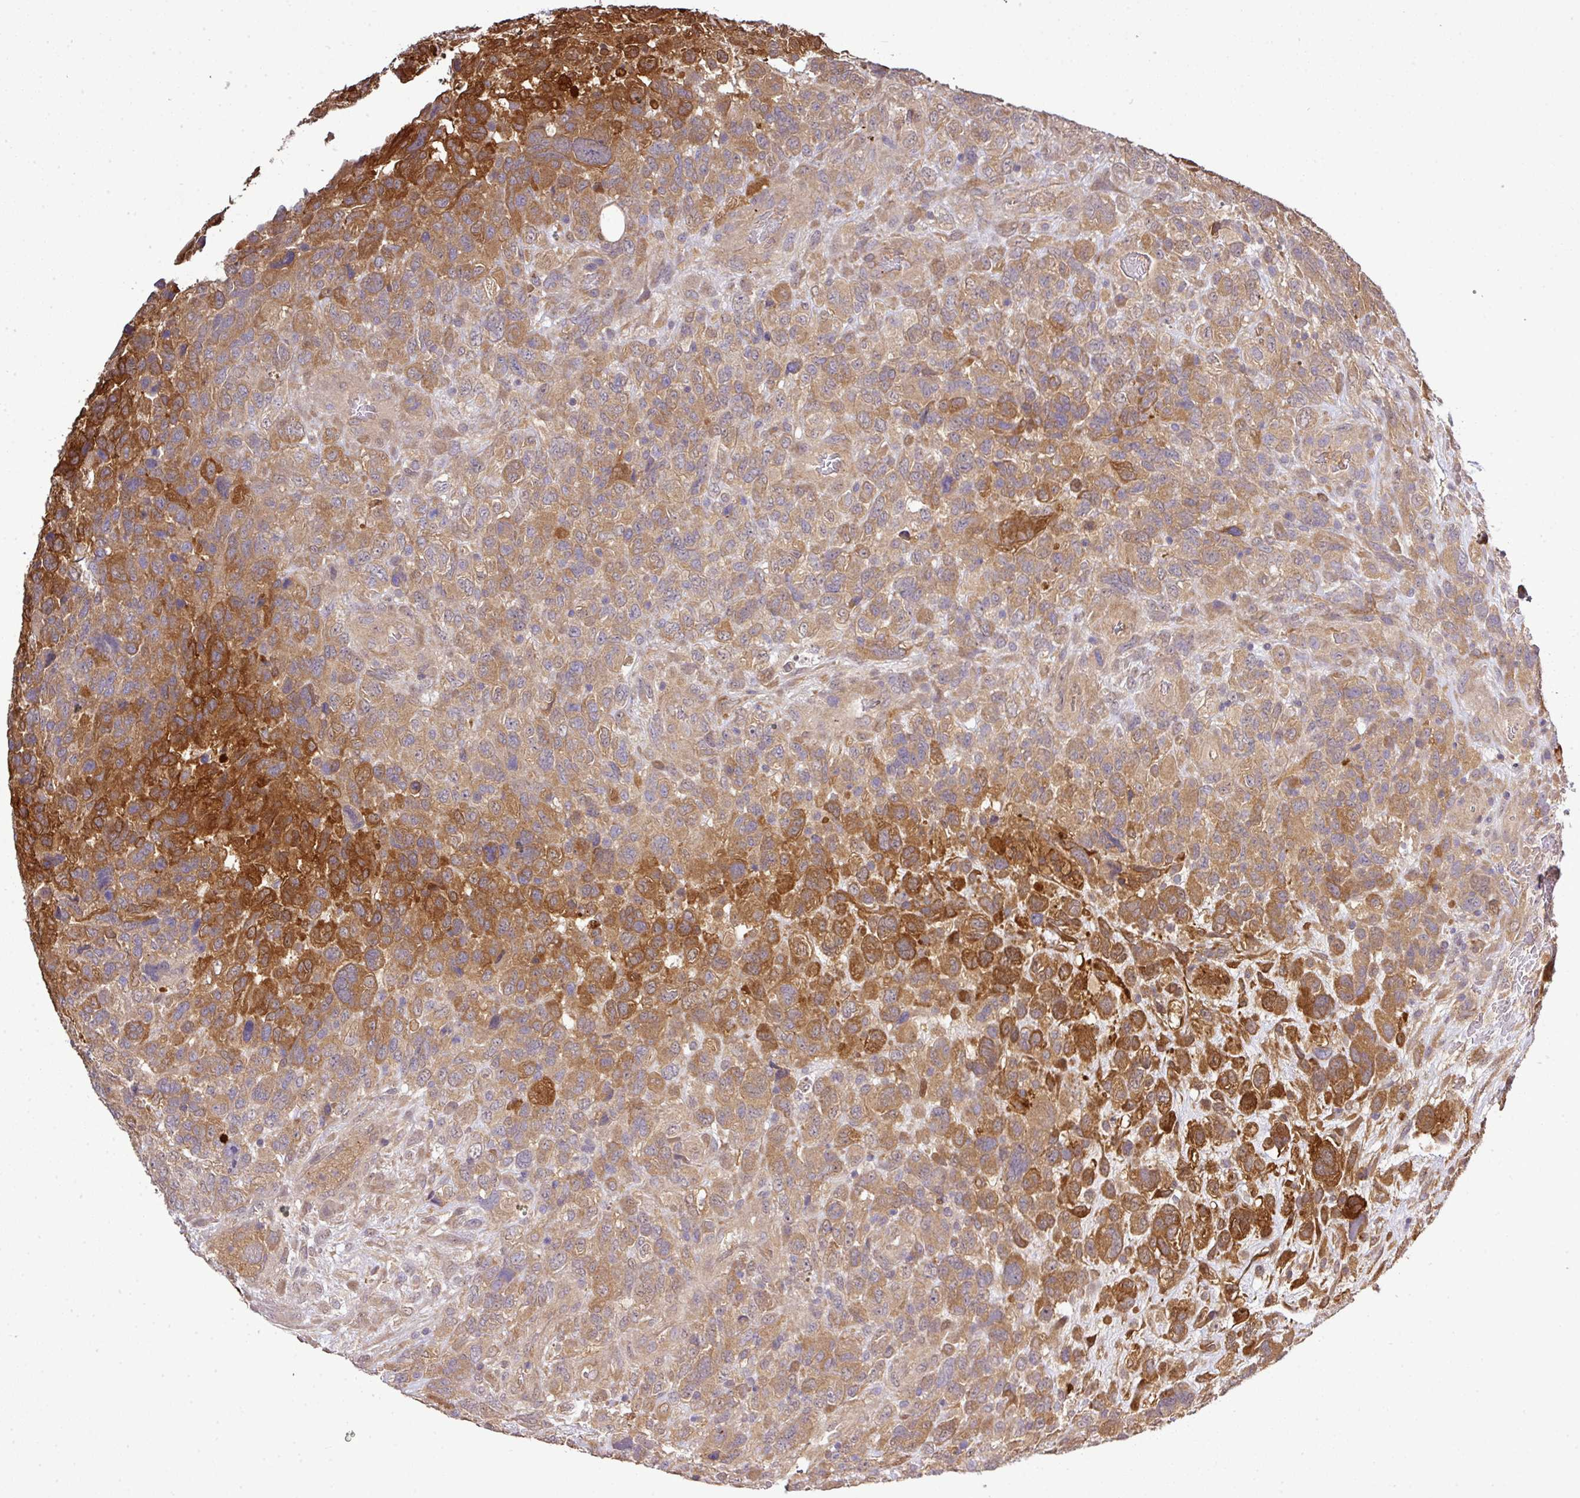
{"staining": {"intensity": "moderate", "quantity": ">75%", "location": "cytoplasmic/membranous"}, "tissue": "glioma", "cell_type": "Tumor cells", "image_type": "cancer", "snomed": [{"axis": "morphology", "description": "Glioma, malignant, High grade"}, {"axis": "topography", "description": "Brain"}], "caption": "High-power microscopy captured an immunohistochemistry (IHC) image of glioma, revealing moderate cytoplasmic/membranous positivity in about >75% of tumor cells. (IHC, brightfield microscopy, high magnification).", "gene": "TMEM107", "patient": {"sex": "male", "age": 61}}